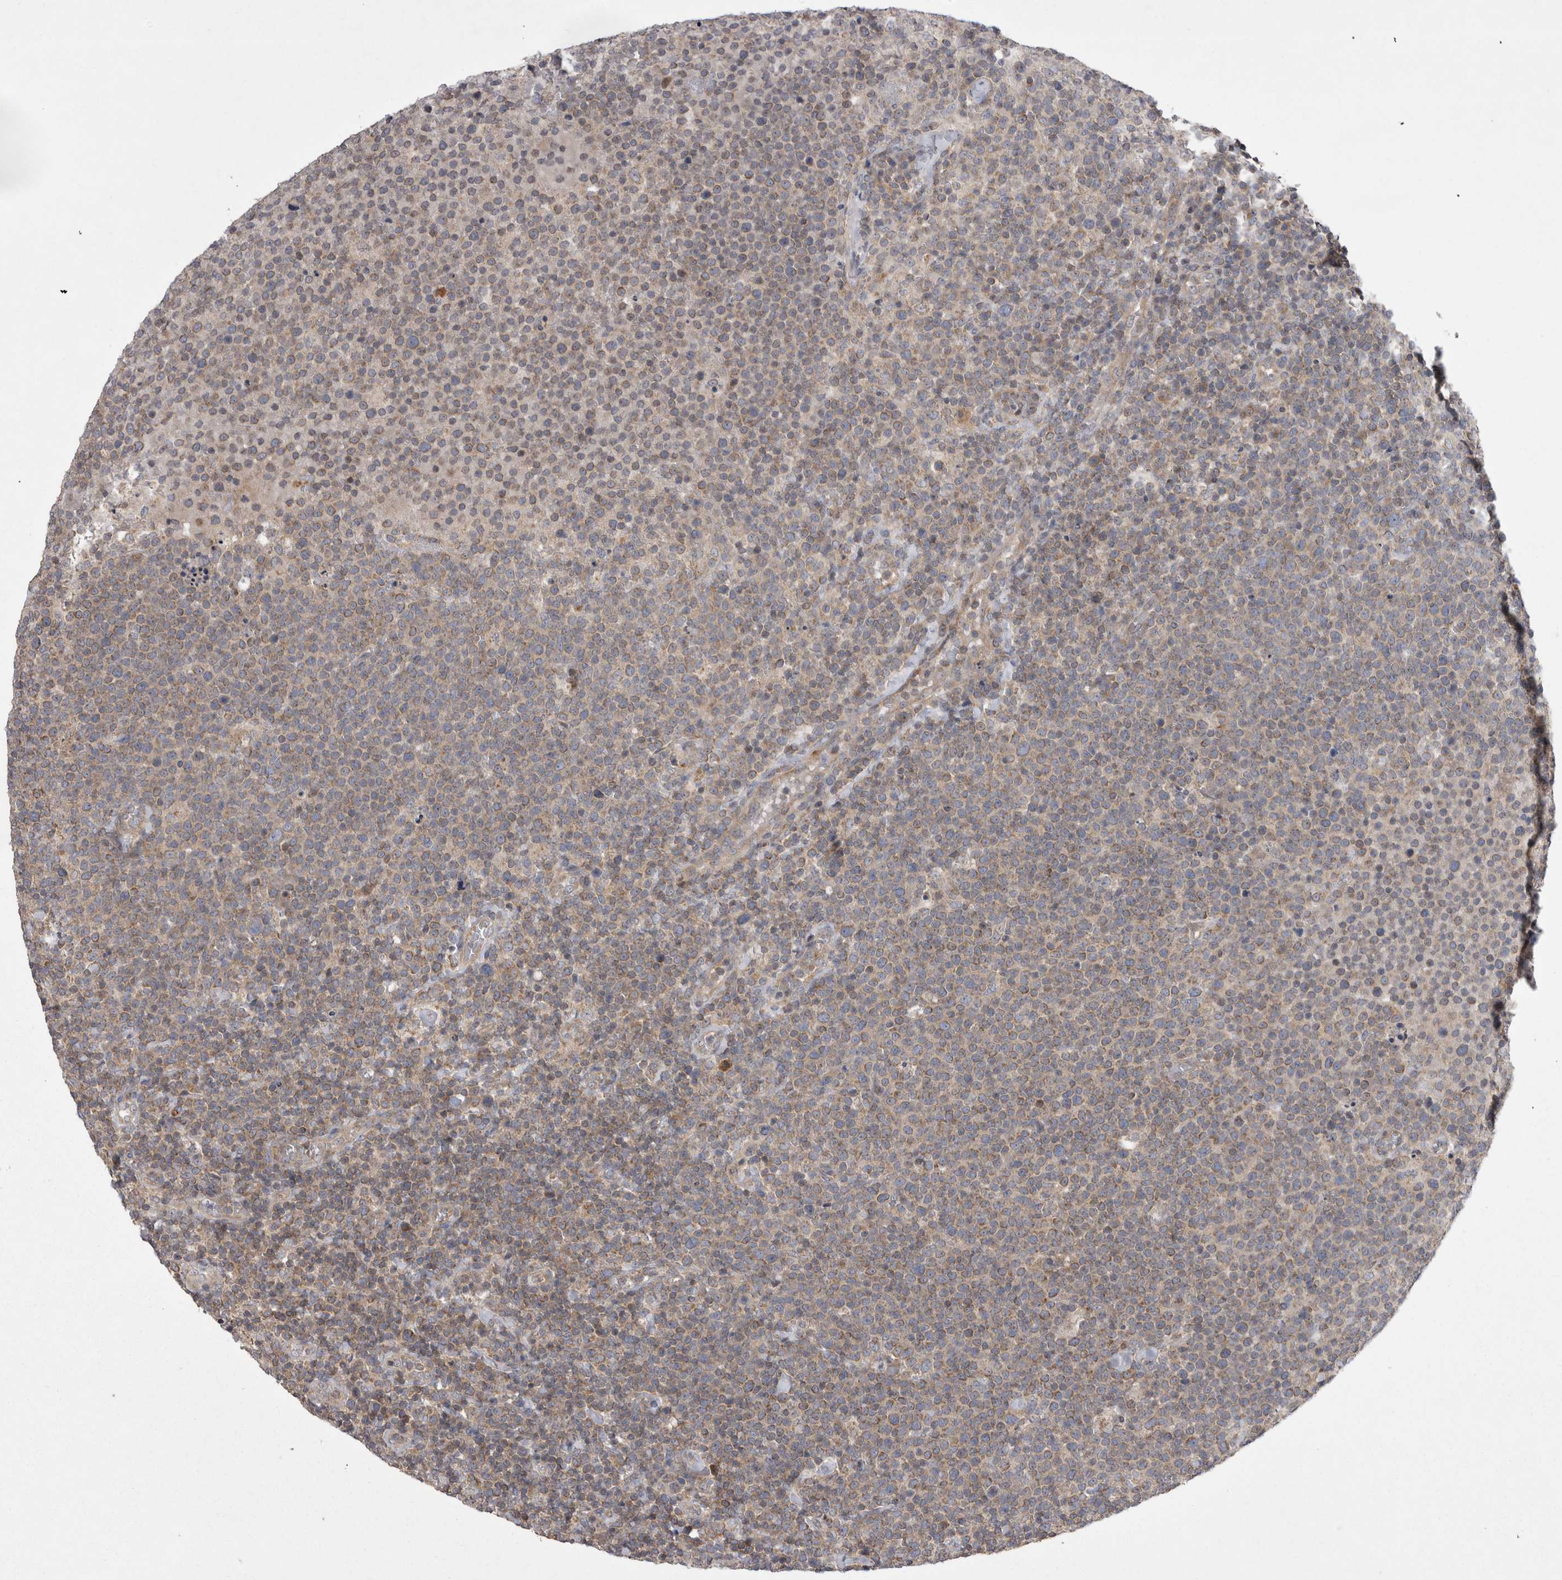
{"staining": {"intensity": "weak", "quantity": "25%-75%", "location": "cytoplasmic/membranous"}, "tissue": "lymphoma", "cell_type": "Tumor cells", "image_type": "cancer", "snomed": [{"axis": "morphology", "description": "Malignant lymphoma, non-Hodgkin's type, High grade"}, {"axis": "topography", "description": "Lymph node"}], "caption": "Immunohistochemistry (IHC) of high-grade malignant lymphoma, non-Hodgkin's type displays low levels of weak cytoplasmic/membranous expression in about 25%-75% of tumor cells.", "gene": "TSPOAP1", "patient": {"sex": "male", "age": 61}}